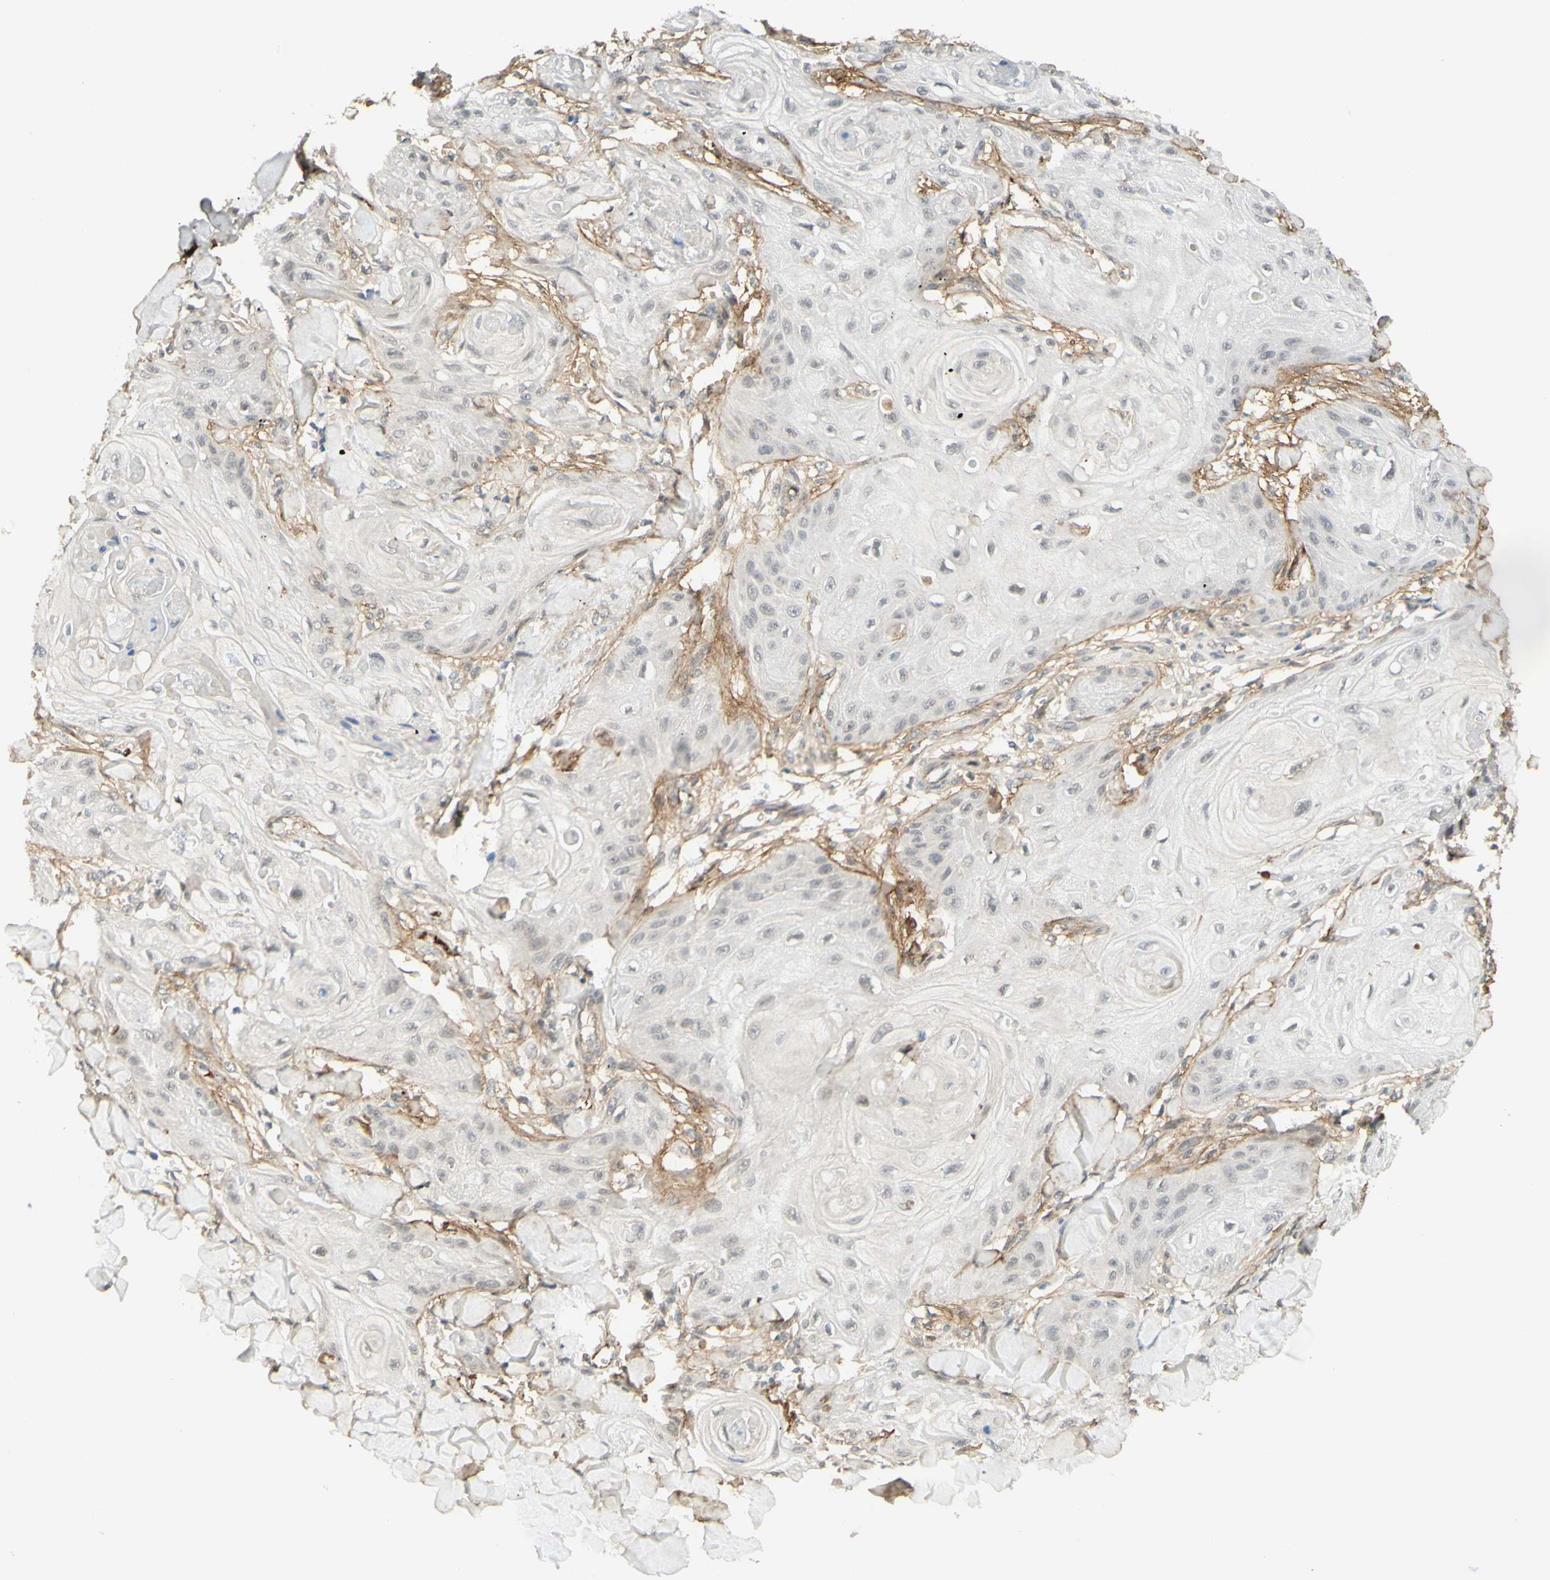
{"staining": {"intensity": "negative", "quantity": "none", "location": "none"}, "tissue": "skin cancer", "cell_type": "Tumor cells", "image_type": "cancer", "snomed": [{"axis": "morphology", "description": "Squamous cell carcinoma, NOS"}, {"axis": "topography", "description": "Skin"}], "caption": "Tumor cells are negative for protein expression in human skin cancer (squamous cell carcinoma).", "gene": "ANGPT2", "patient": {"sex": "male", "age": 74}}